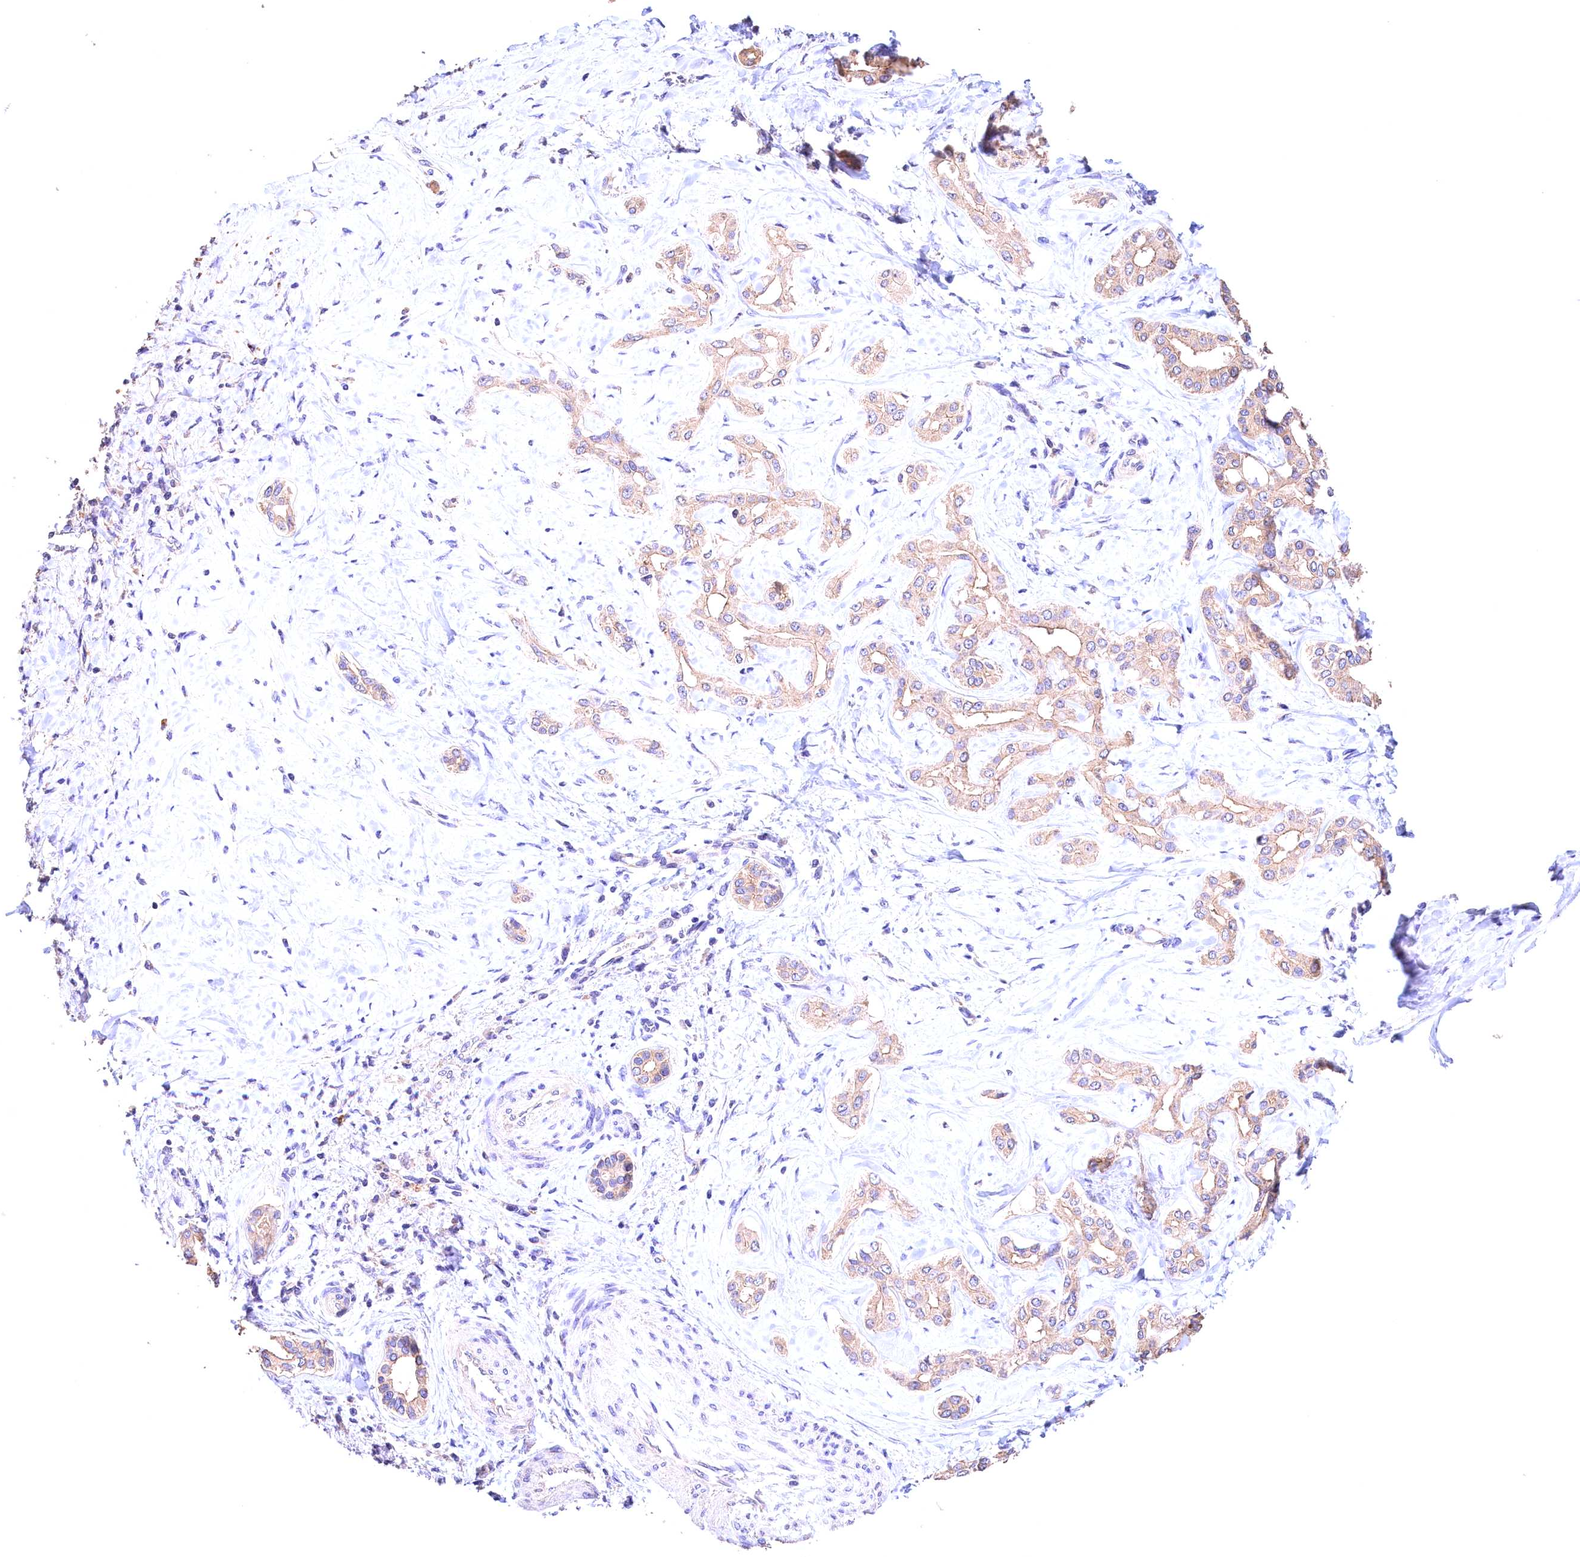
{"staining": {"intensity": "weak", "quantity": ">75%", "location": "cytoplasmic/membranous"}, "tissue": "liver cancer", "cell_type": "Tumor cells", "image_type": "cancer", "snomed": [{"axis": "morphology", "description": "Cholangiocarcinoma"}, {"axis": "topography", "description": "Liver"}], "caption": "Cholangiocarcinoma (liver) tissue demonstrates weak cytoplasmic/membranous expression in about >75% of tumor cells", "gene": "OAS3", "patient": {"sex": "female", "age": 77}}